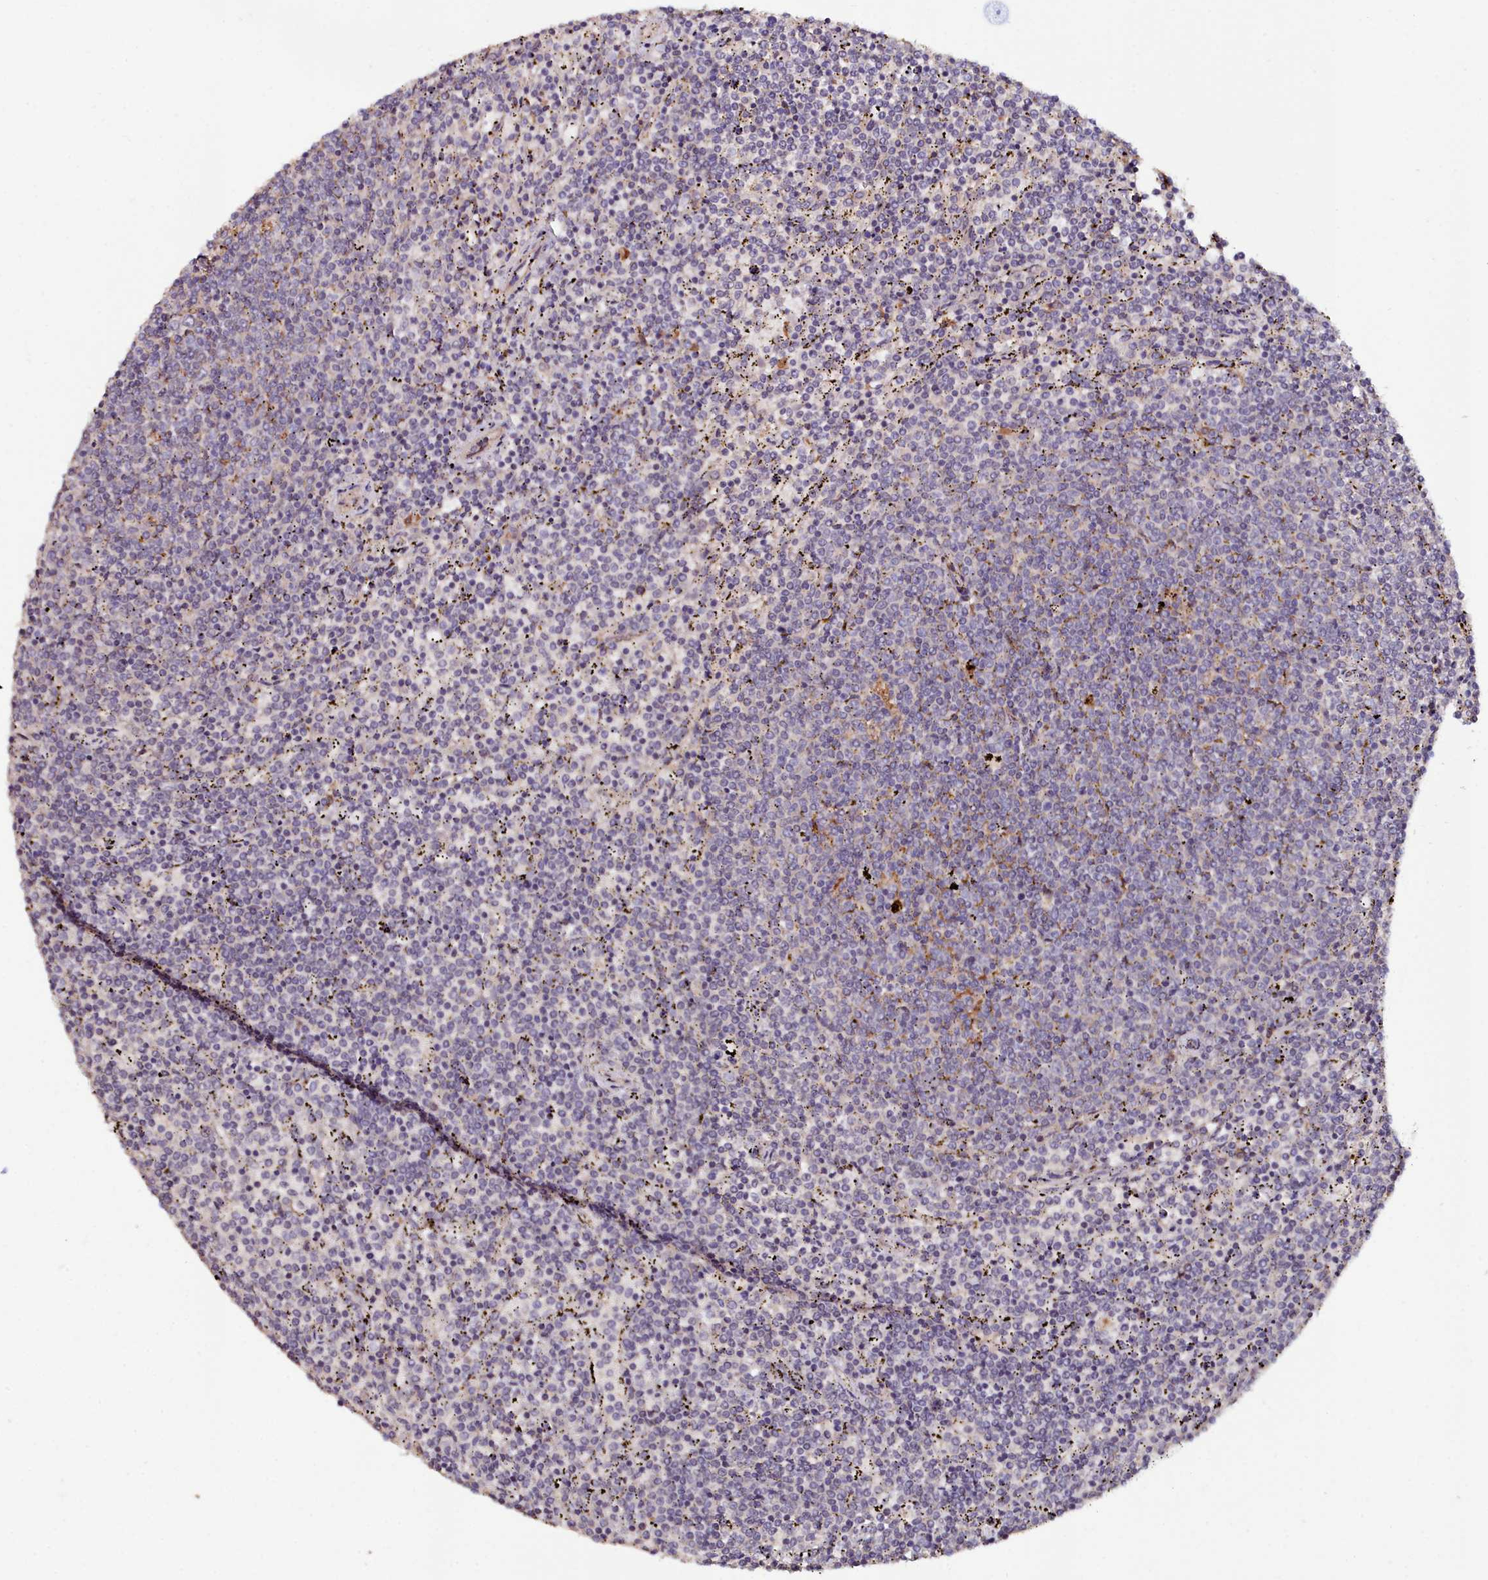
{"staining": {"intensity": "negative", "quantity": "none", "location": "none"}, "tissue": "lymphoma", "cell_type": "Tumor cells", "image_type": "cancer", "snomed": [{"axis": "morphology", "description": "Malignant lymphoma, non-Hodgkin's type, Low grade"}, {"axis": "topography", "description": "Spleen"}], "caption": "High power microscopy micrograph of an immunohistochemistry (IHC) photomicrograph of lymphoma, revealing no significant positivity in tumor cells.", "gene": "KCTD18", "patient": {"sex": "female", "age": 50}}